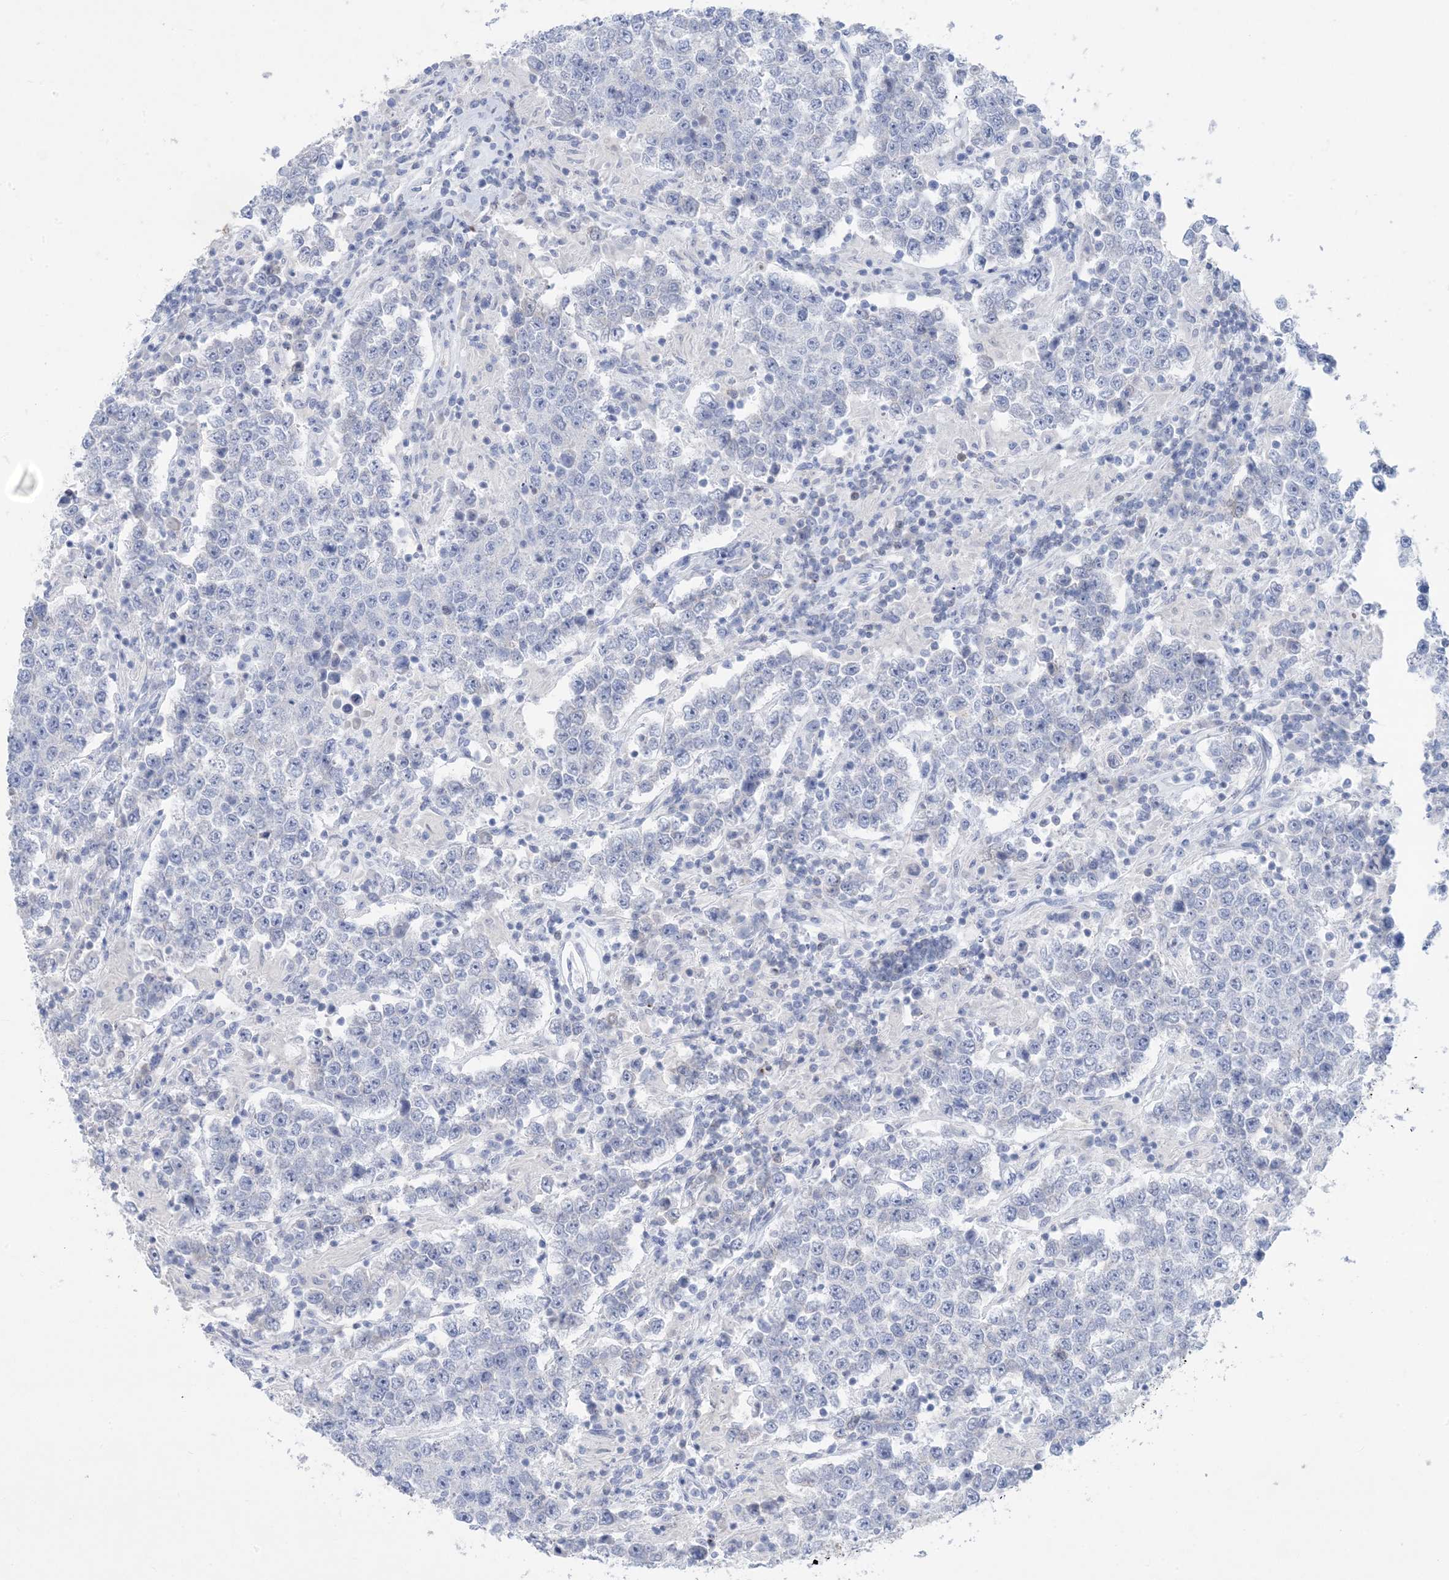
{"staining": {"intensity": "negative", "quantity": "none", "location": "none"}, "tissue": "testis cancer", "cell_type": "Tumor cells", "image_type": "cancer", "snomed": [{"axis": "morphology", "description": "Normal tissue, NOS"}, {"axis": "morphology", "description": "Urothelial carcinoma, High grade"}, {"axis": "morphology", "description": "Seminoma, NOS"}, {"axis": "morphology", "description": "Carcinoma, Embryonal, NOS"}, {"axis": "topography", "description": "Urinary bladder"}, {"axis": "topography", "description": "Testis"}], "caption": "Tumor cells are negative for protein expression in human testis cancer.", "gene": "SH3YL1", "patient": {"sex": "male", "age": 41}}